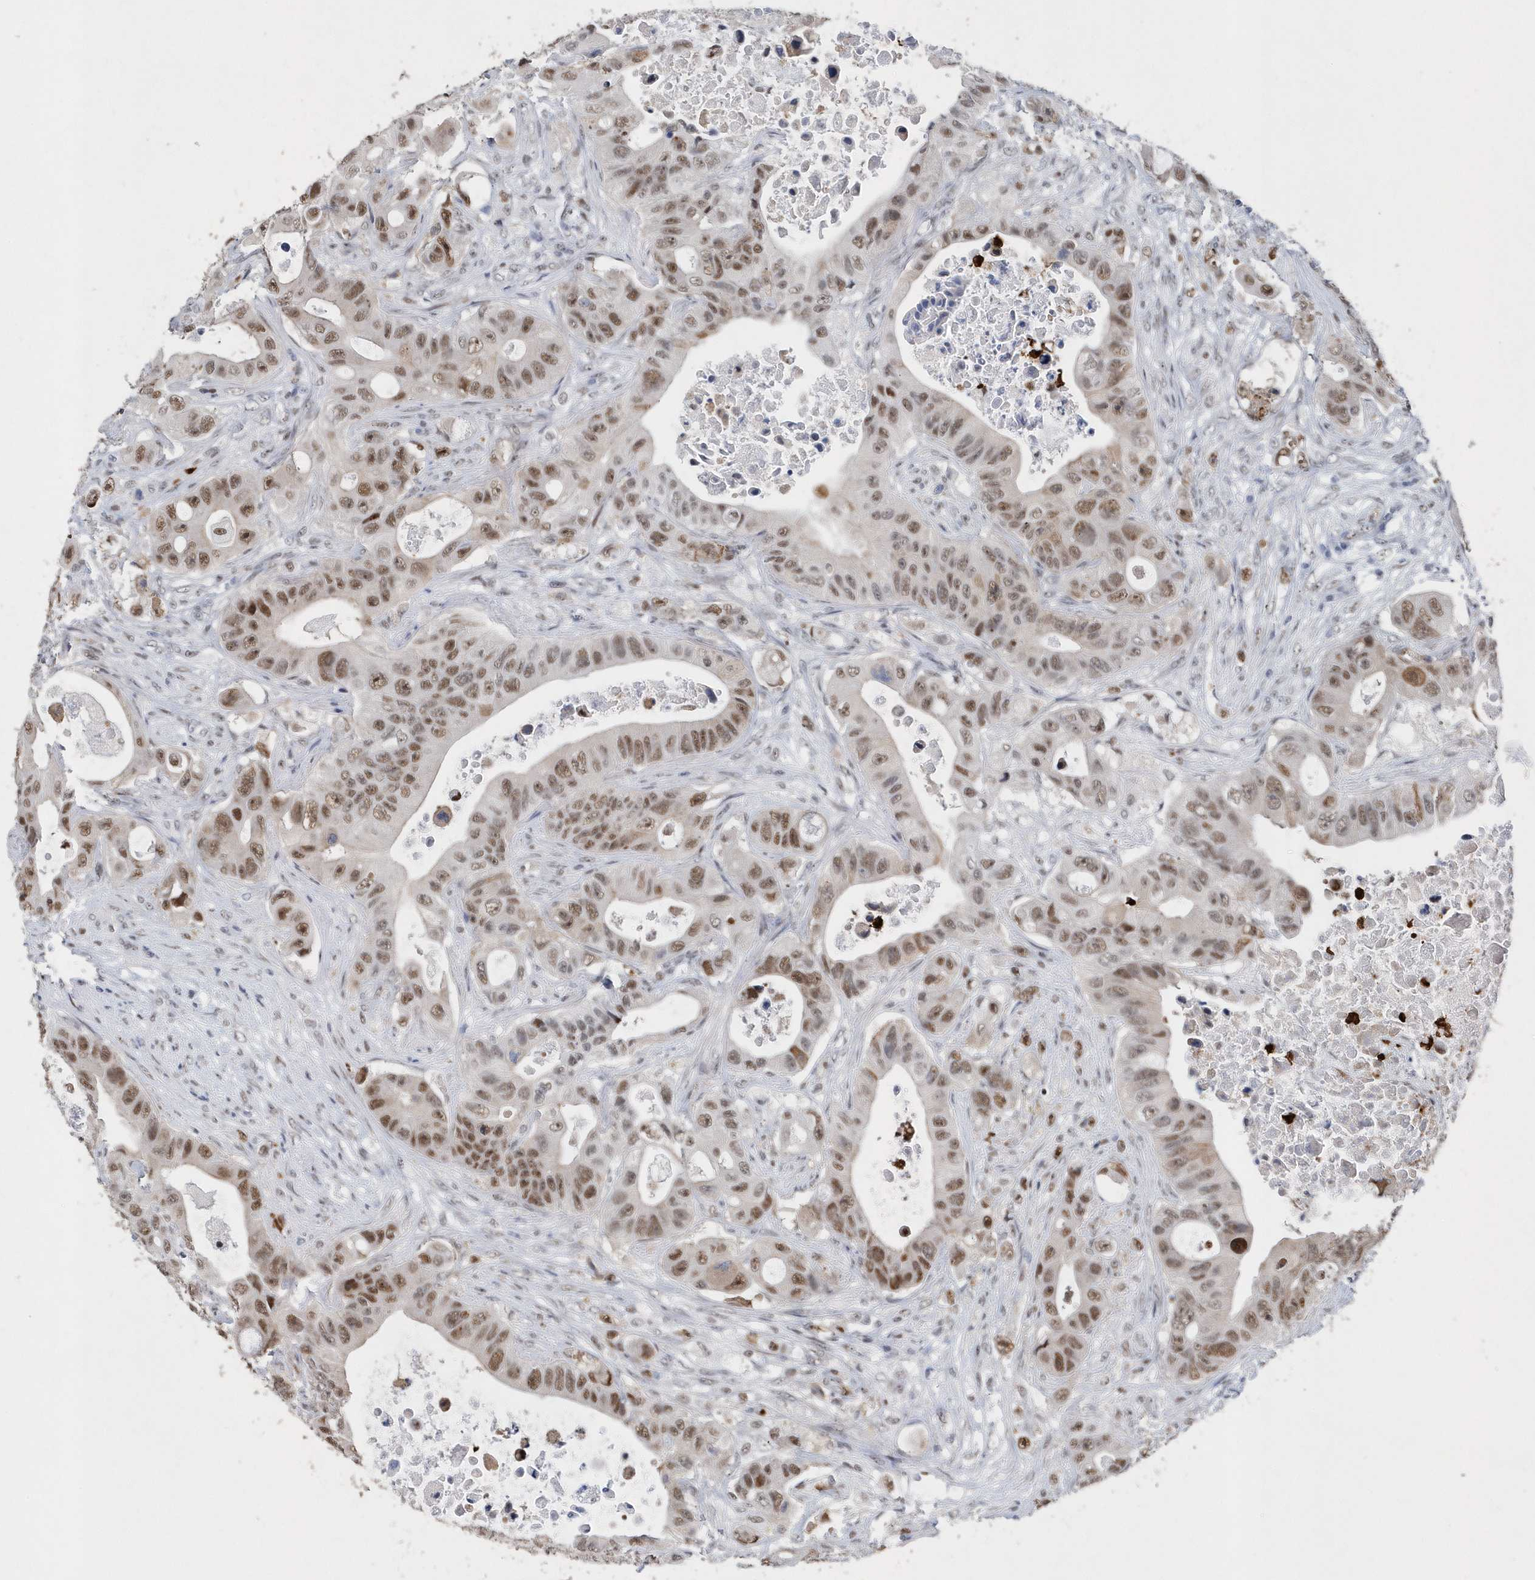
{"staining": {"intensity": "moderate", "quantity": ">75%", "location": "nuclear"}, "tissue": "colorectal cancer", "cell_type": "Tumor cells", "image_type": "cancer", "snomed": [{"axis": "morphology", "description": "Adenocarcinoma, NOS"}, {"axis": "topography", "description": "Colon"}], "caption": "Immunohistochemistry histopathology image of neoplastic tissue: colorectal adenocarcinoma stained using immunohistochemistry demonstrates medium levels of moderate protein expression localized specifically in the nuclear of tumor cells, appearing as a nuclear brown color.", "gene": "RPP30", "patient": {"sex": "female", "age": 46}}